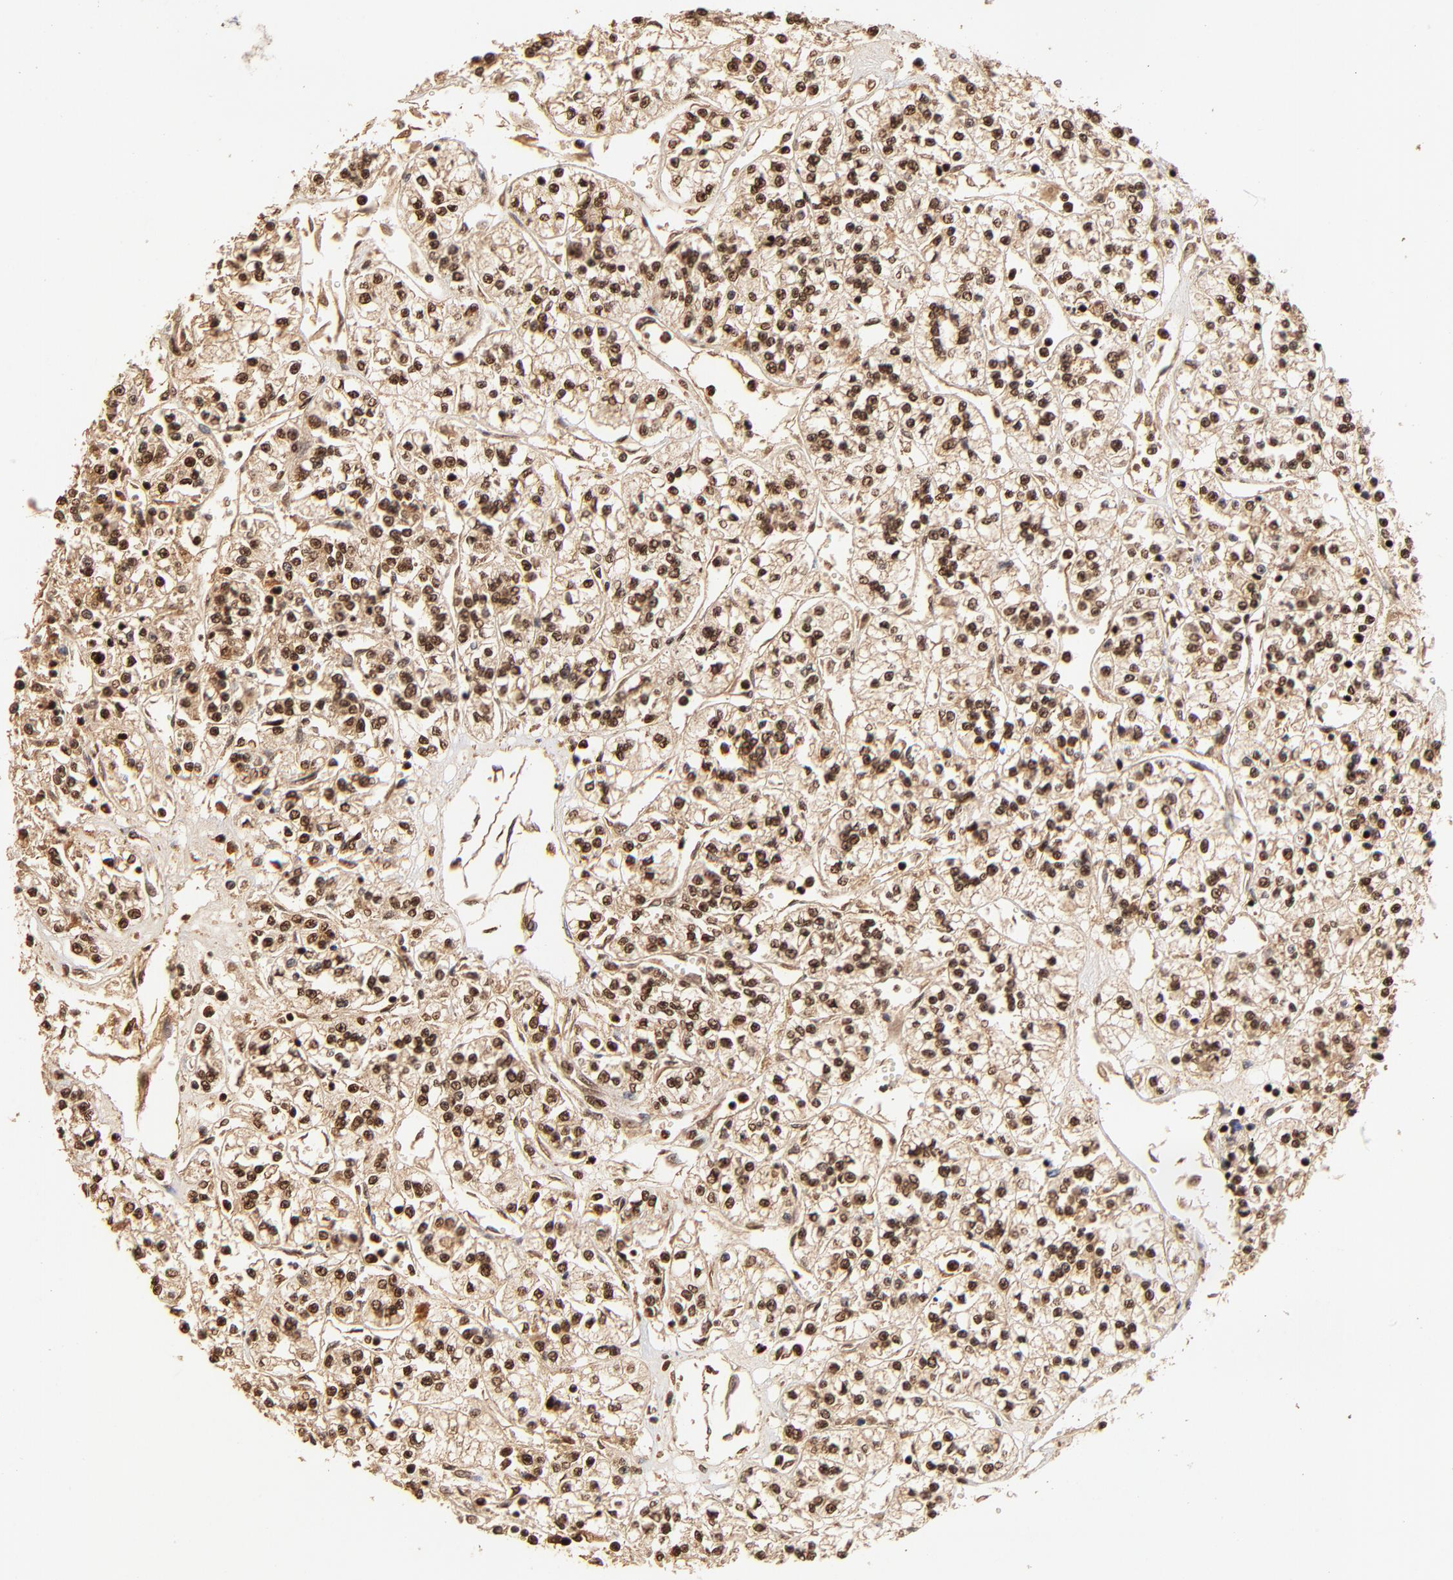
{"staining": {"intensity": "strong", "quantity": ">75%", "location": "cytoplasmic/membranous,nuclear"}, "tissue": "renal cancer", "cell_type": "Tumor cells", "image_type": "cancer", "snomed": [{"axis": "morphology", "description": "Adenocarcinoma, NOS"}, {"axis": "topography", "description": "Kidney"}], "caption": "This micrograph exhibits renal cancer (adenocarcinoma) stained with immunohistochemistry to label a protein in brown. The cytoplasmic/membranous and nuclear of tumor cells show strong positivity for the protein. Nuclei are counter-stained blue.", "gene": "MED12", "patient": {"sex": "female", "age": 76}}